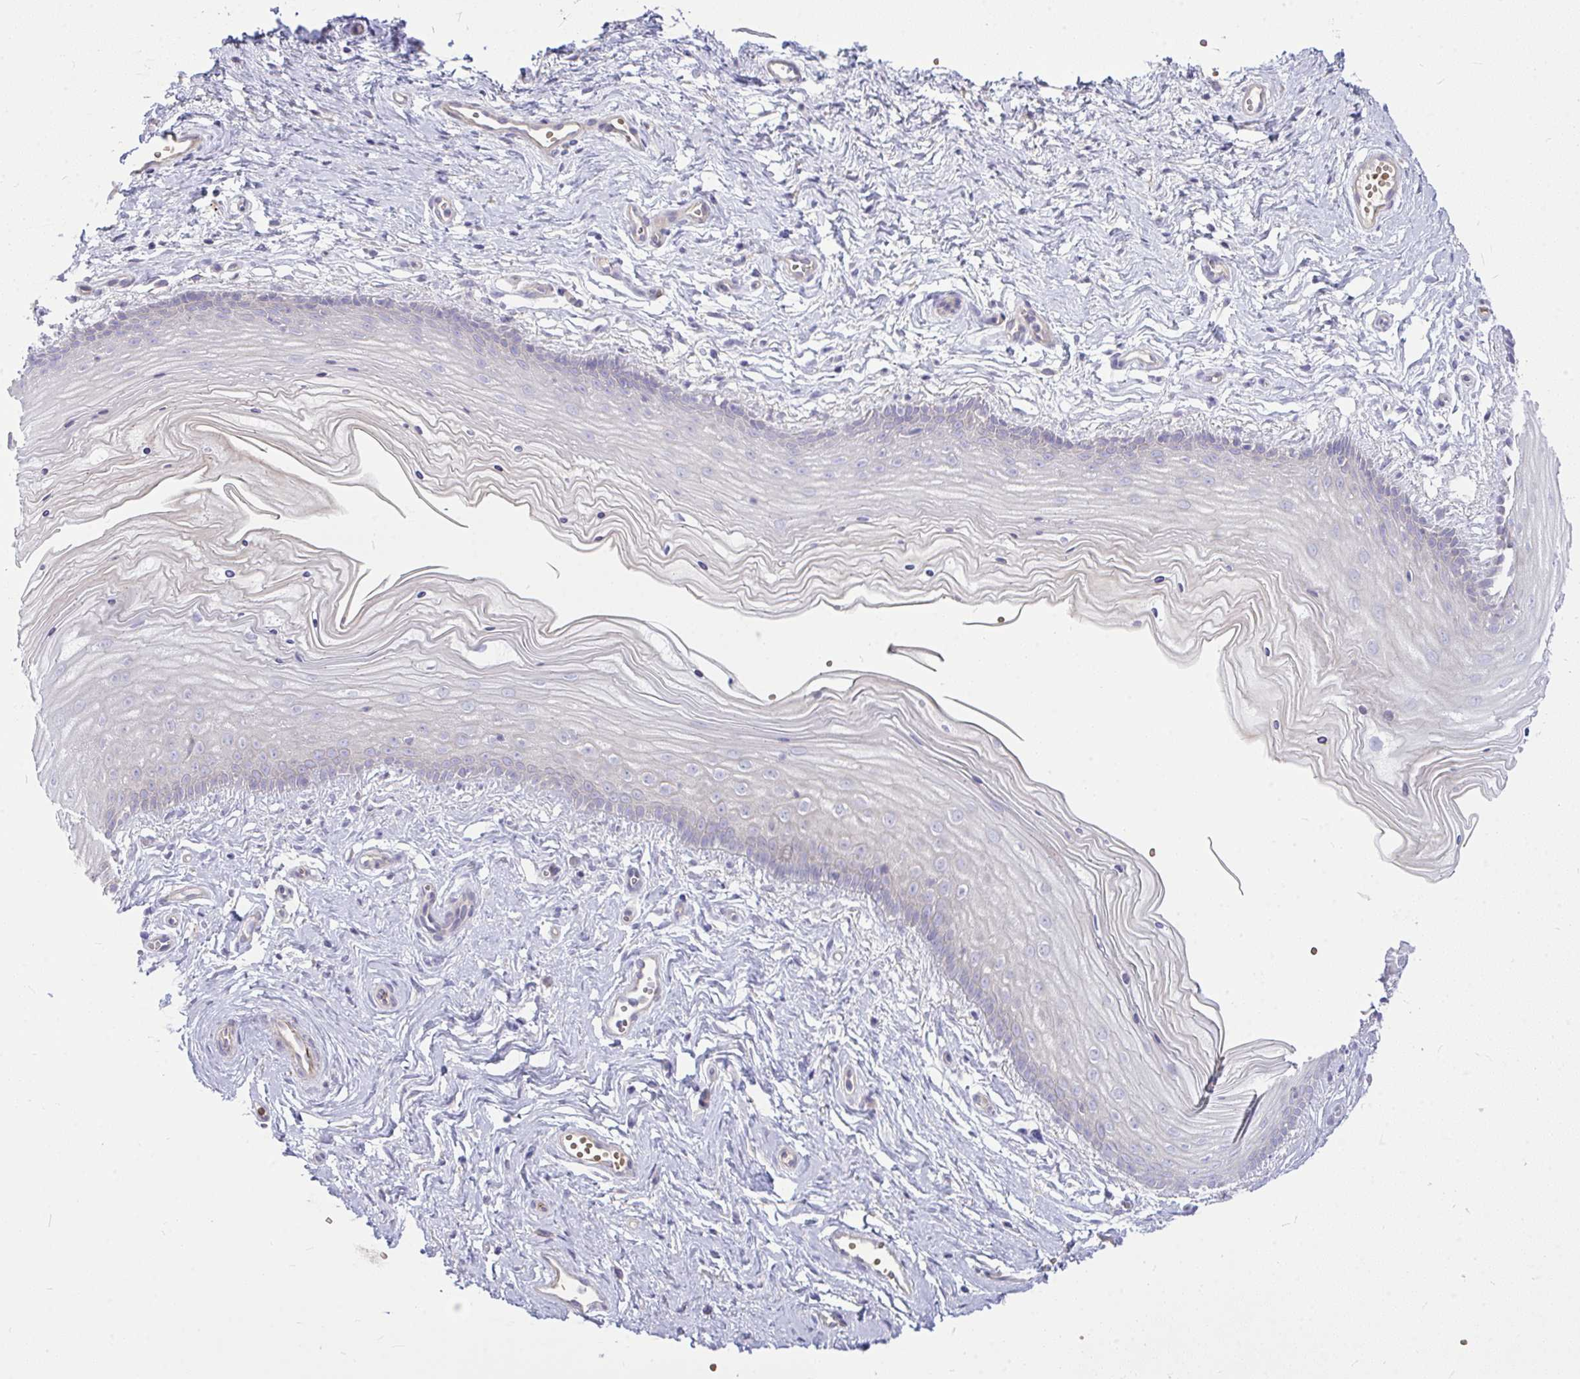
{"staining": {"intensity": "negative", "quantity": "none", "location": "none"}, "tissue": "vagina", "cell_type": "Squamous epithelial cells", "image_type": "normal", "snomed": [{"axis": "morphology", "description": "Normal tissue, NOS"}, {"axis": "topography", "description": "Vagina"}], "caption": "Immunohistochemistry histopathology image of normal vagina: vagina stained with DAB demonstrates no significant protein expression in squamous epithelial cells. (Immunohistochemistry (ihc), brightfield microscopy, high magnification).", "gene": "MOCS1", "patient": {"sex": "female", "age": 38}}